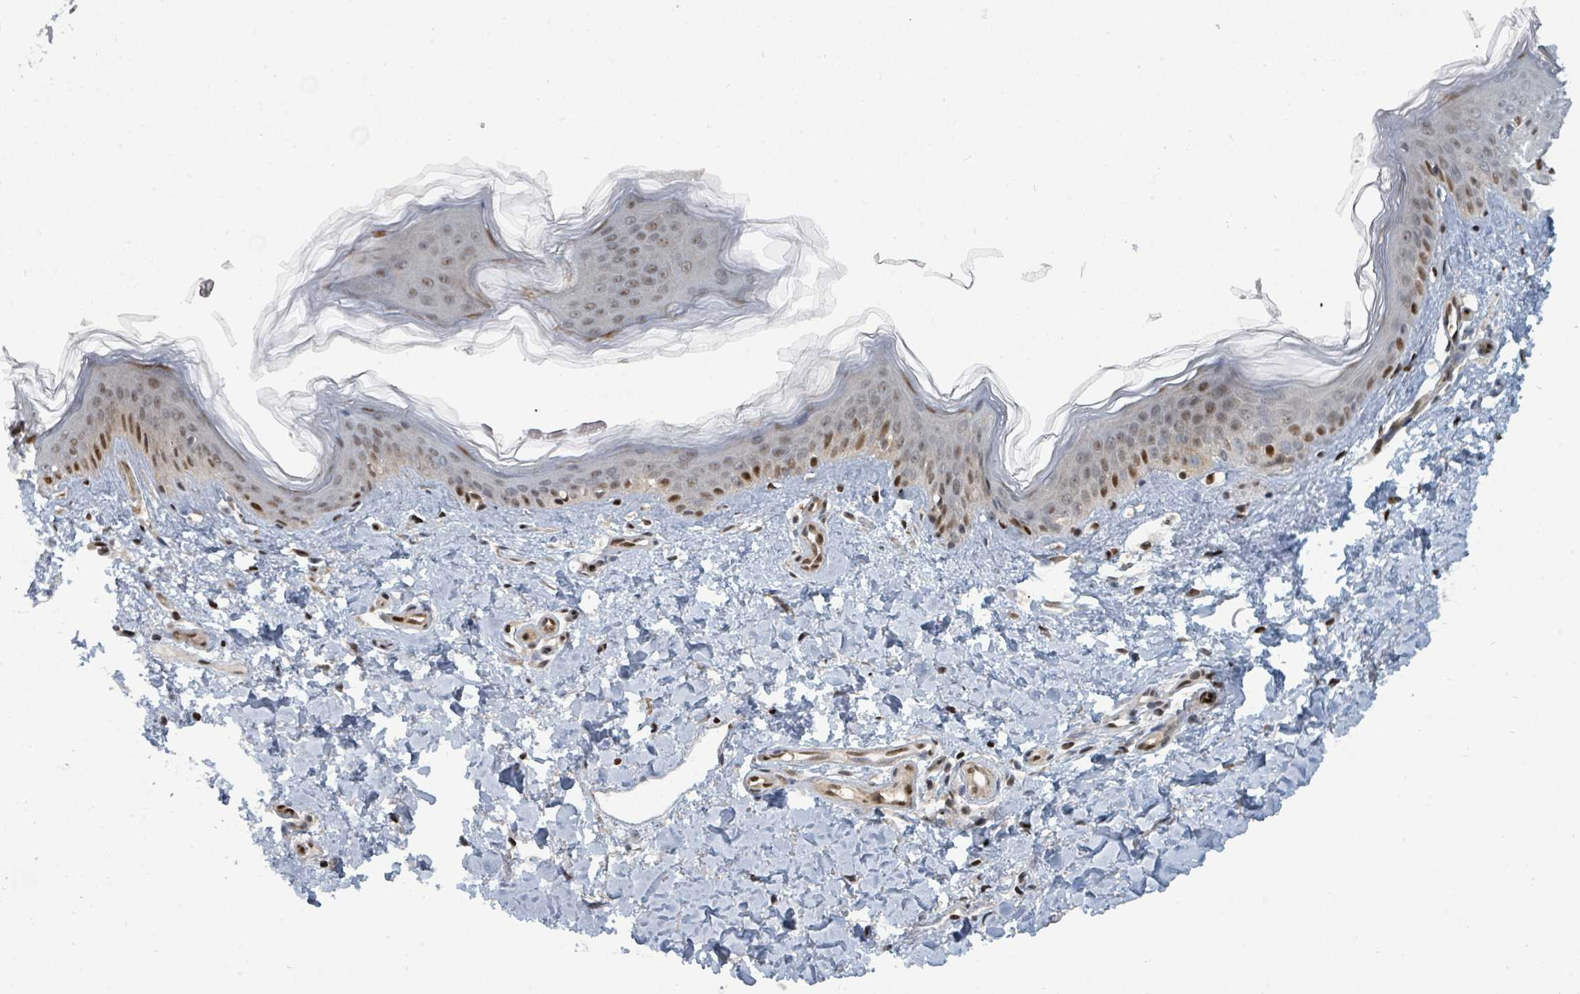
{"staining": {"intensity": "strong", "quantity": ">75%", "location": "nuclear"}, "tissue": "skin", "cell_type": "Fibroblasts", "image_type": "normal", "snomed": [{"axis": "morphology", "description": "Normal tissue, NOS"}, {"axis": "topography", "description": "Skin"}], "caption": "Protein expression analysis of normal skin exhibits strong nuclear expression in about >75% of fibroblasts.", "gene": "TRDMT1", "patient": {"sex": "female", "age": 41}}